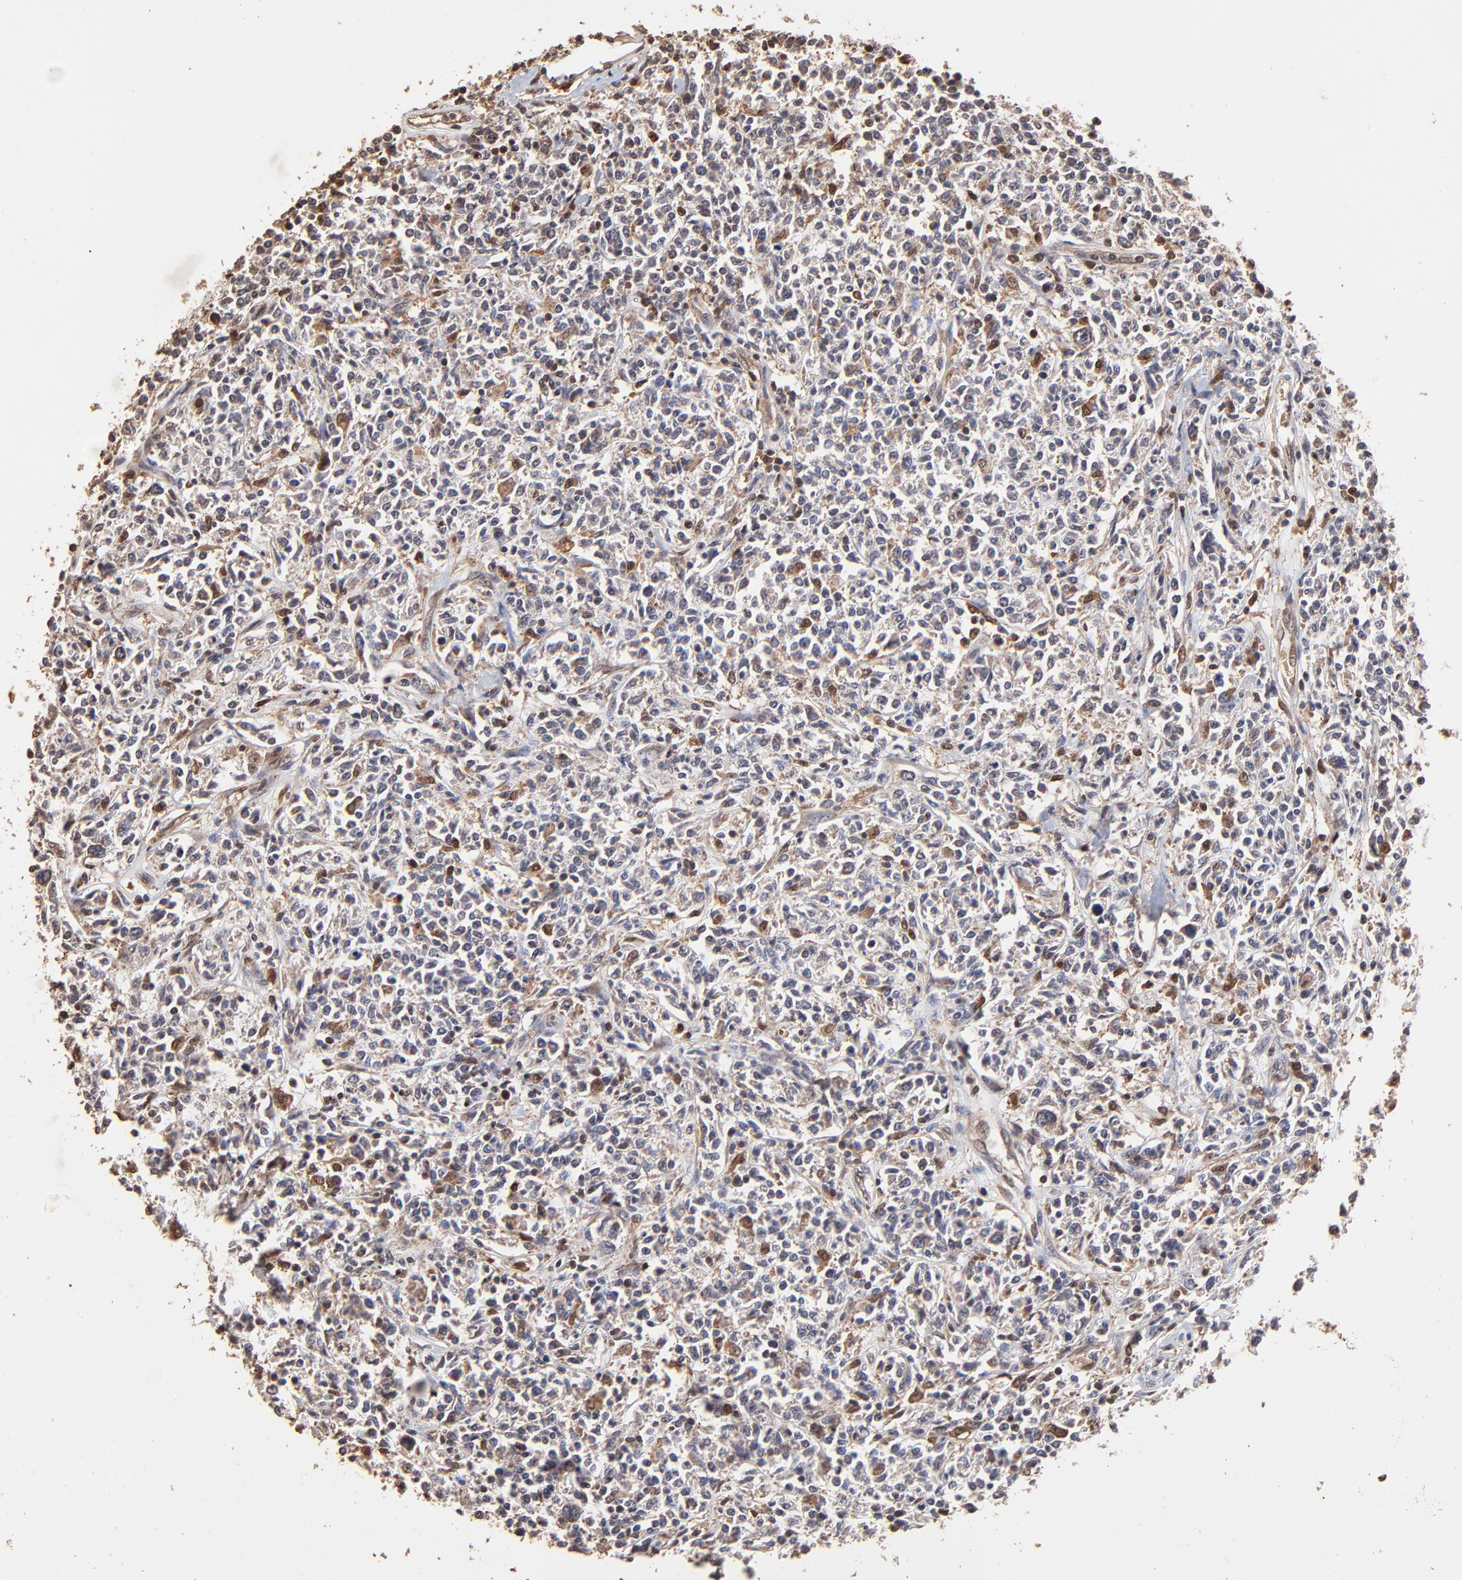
{"staining": {"intensity": "moderate", "quantity": "<25%", "location": "nuclear"}, "tissue": "lymphoma", "cell_type": "Tumor cells", "image_type": "cancer", "snomed": [{"axis": "morphology", "description": "Malignant lymphoma, non-Hodgkin's type, Low grade"}, {"axis": "topography", "description": "Small intestine"}], "caption": "A brown stain highlights moderate nuclear expression of a protein in lymphoma tumor cells.", "gene": "CASP1", "patient": {"sex": "female", "age": 59}}